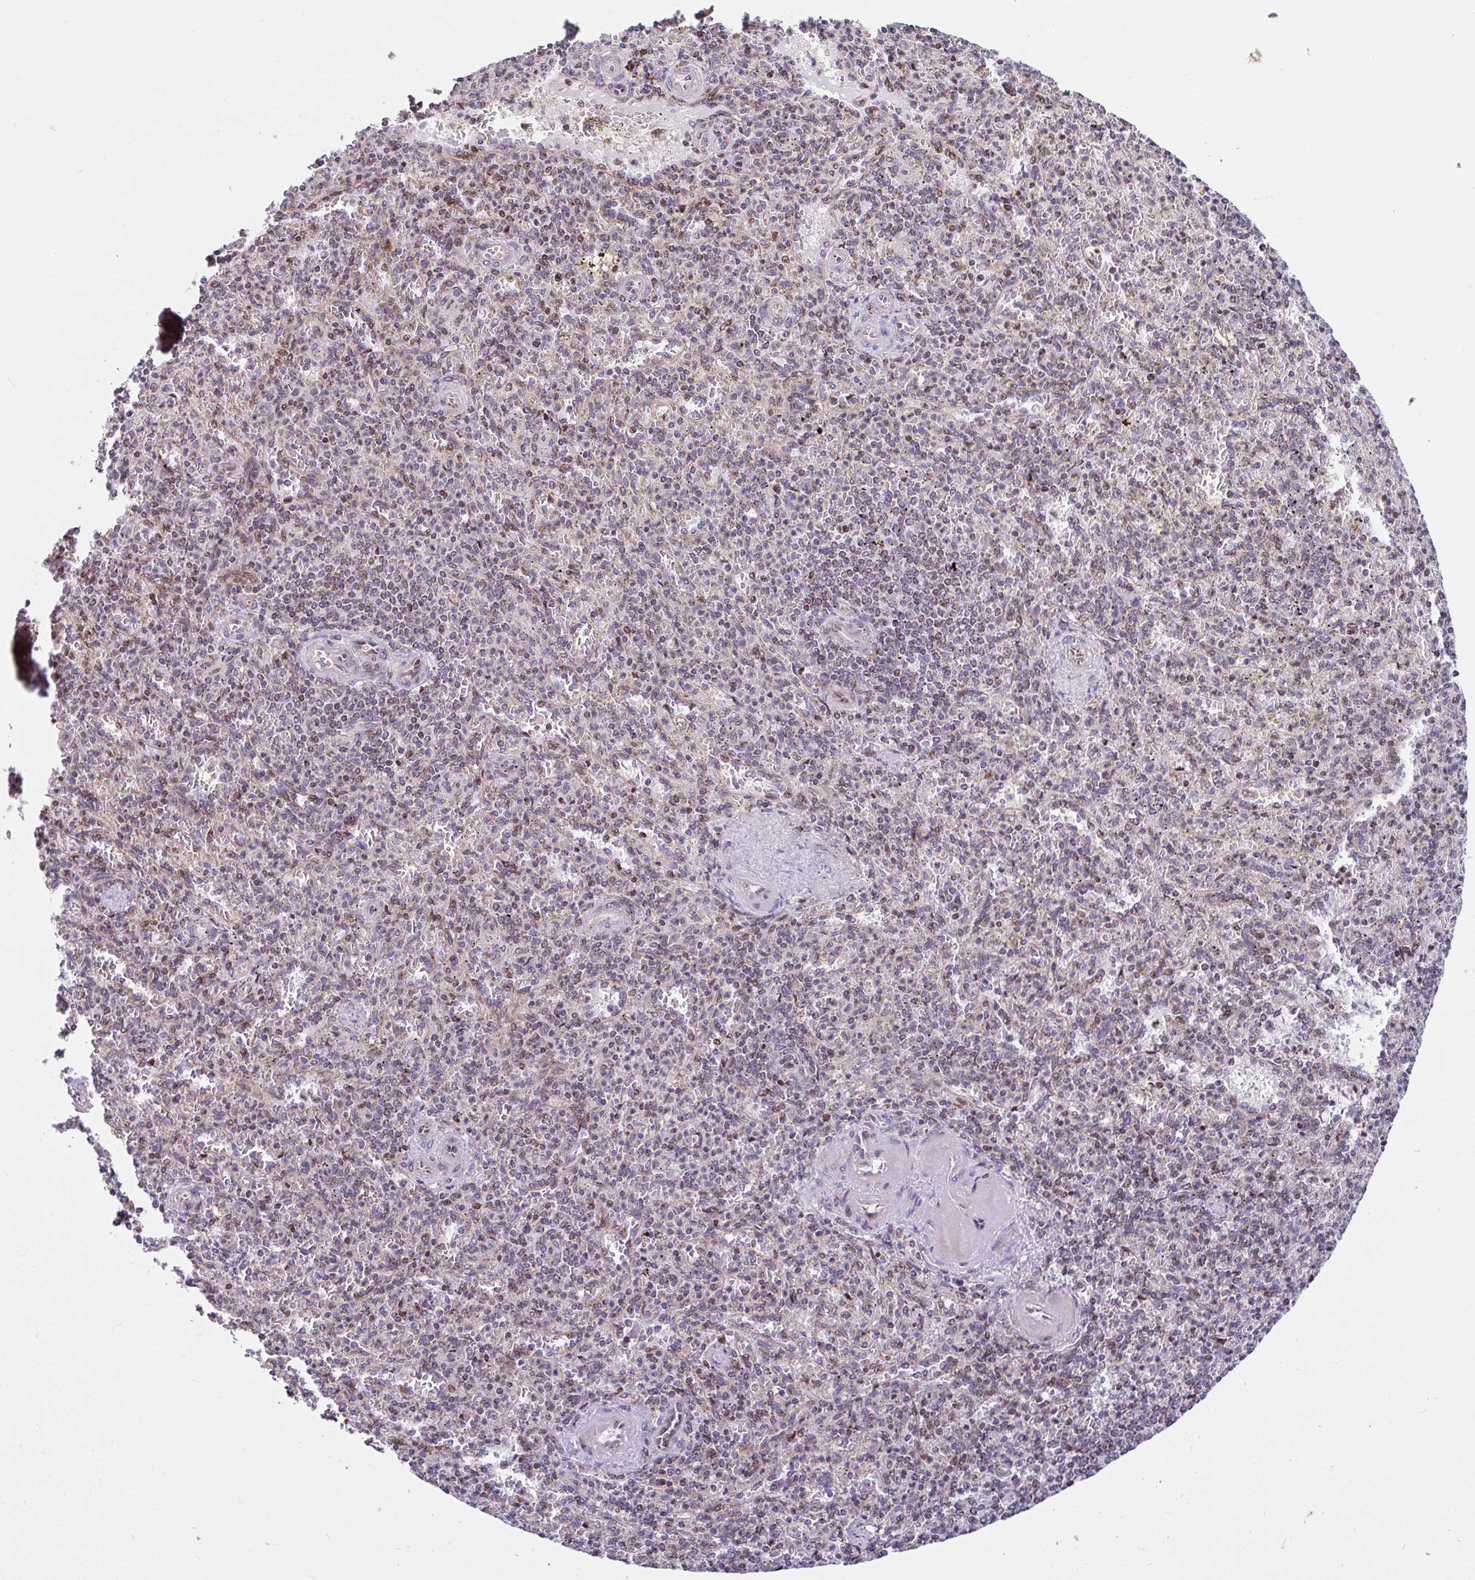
{"staining": {"intensity": "weak", "quantity": "<25%", "location": "cytoplasmic/membranous"}, "tissue": "spleen", "cell_type": "Cells in red pulp", "image_type": "normal", "snomed": [{"axis": "morphology", "description": "Normal tissue, NOS"}, {"axis": "topography", "description": "Spleen"}], "caption": "Immunohistochemistry histopathology image of normal human spleen stained for a protein (brown), which reveals no staining in cells in red pulp.", "gene": "FIGNL1", "patient": {"sex": "female", "age": 74}}